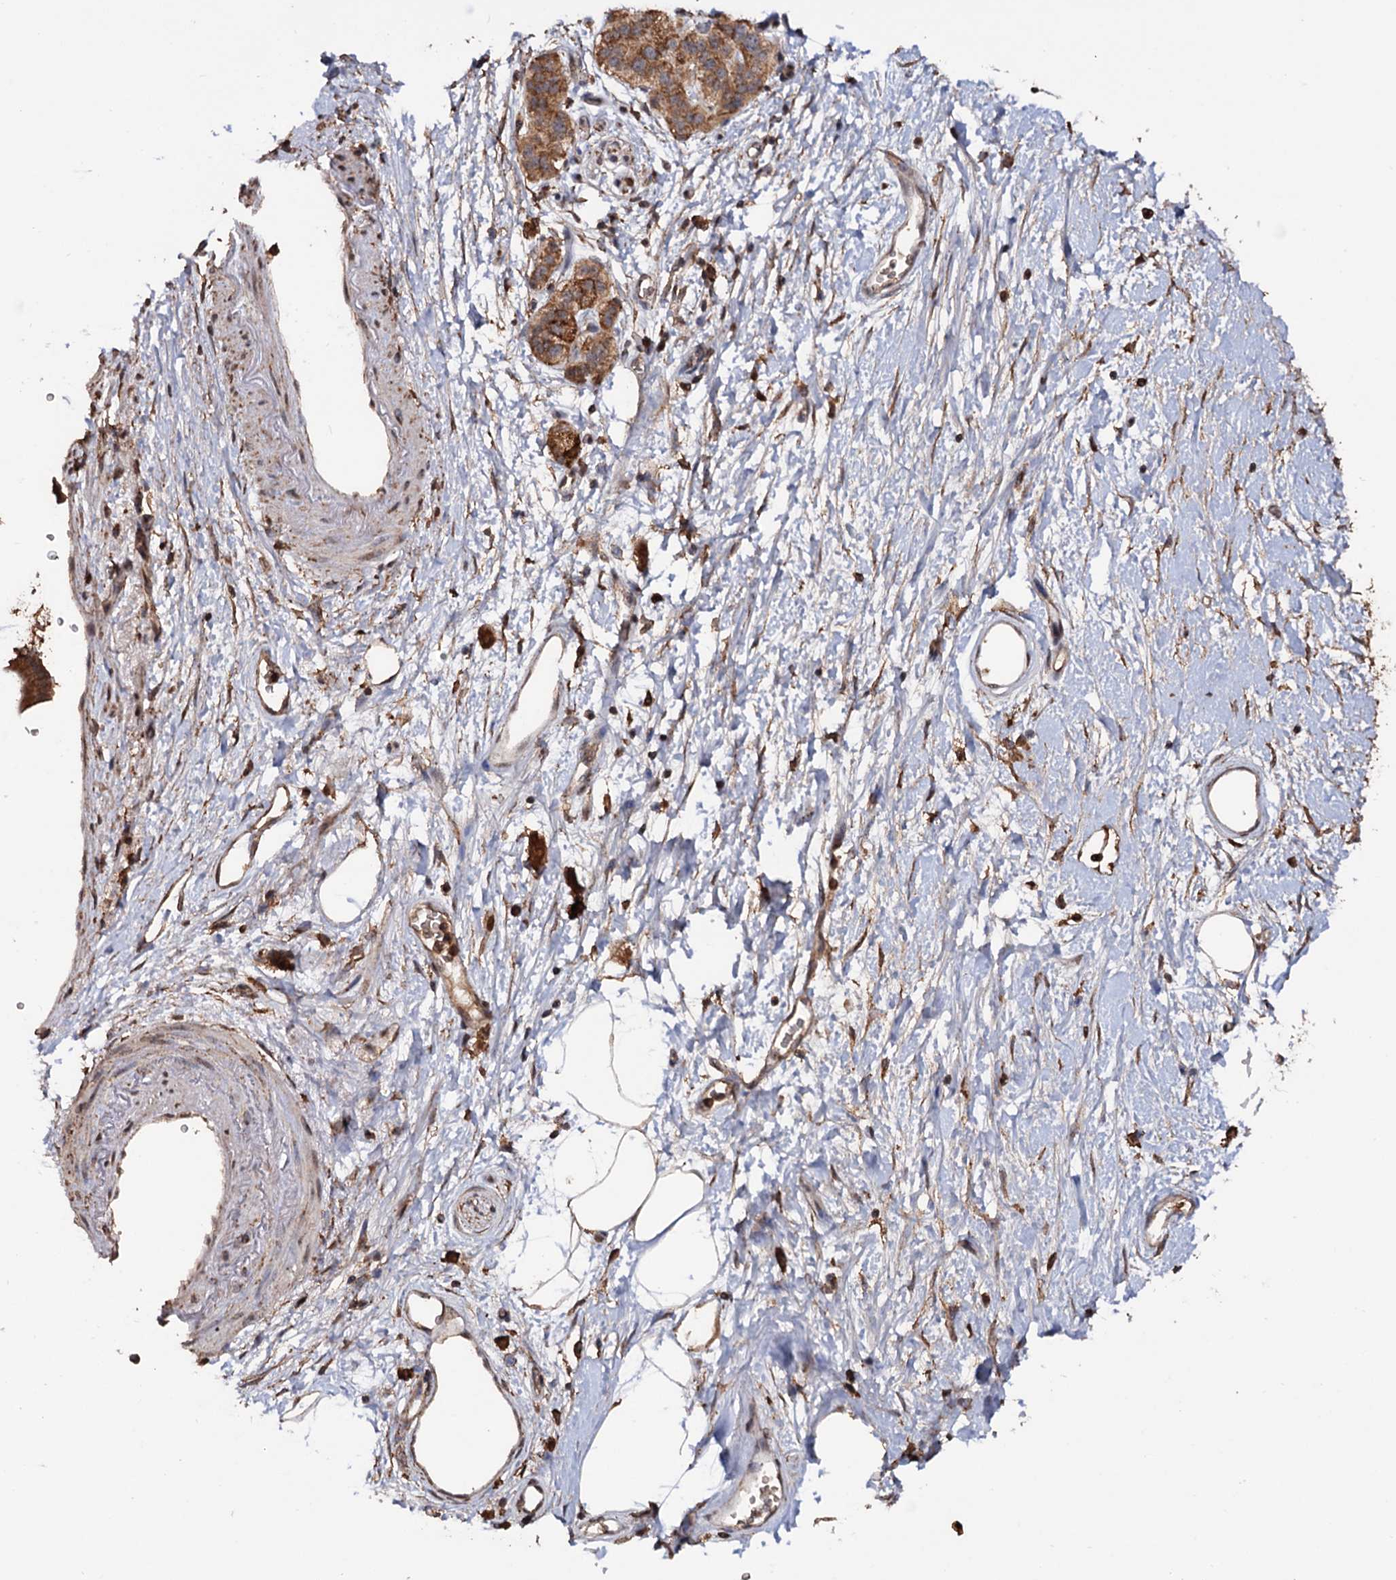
{"staining": {"intensity": "moderate", "quantity": ">75%", "location": "cytoplasmic/membranous"}, "tissue": "pancreatic cancer", "cell_type": "Tumor cells", "image_type": "cancer", "snomed": [{"axis": "morphology", "description": "Adenocarcinoma, NOS"}, {"axis": "topography", "description": "Pancreas"}], "caption": "Protein expression analysis of pancreatic cancer (adenocarcinoma) exhibits moderate cytoplasmic/membranous staining in about >75% of tumor cells.", "gene": "TBC1D12", "patient": {"sex": "male", "age": 68}}